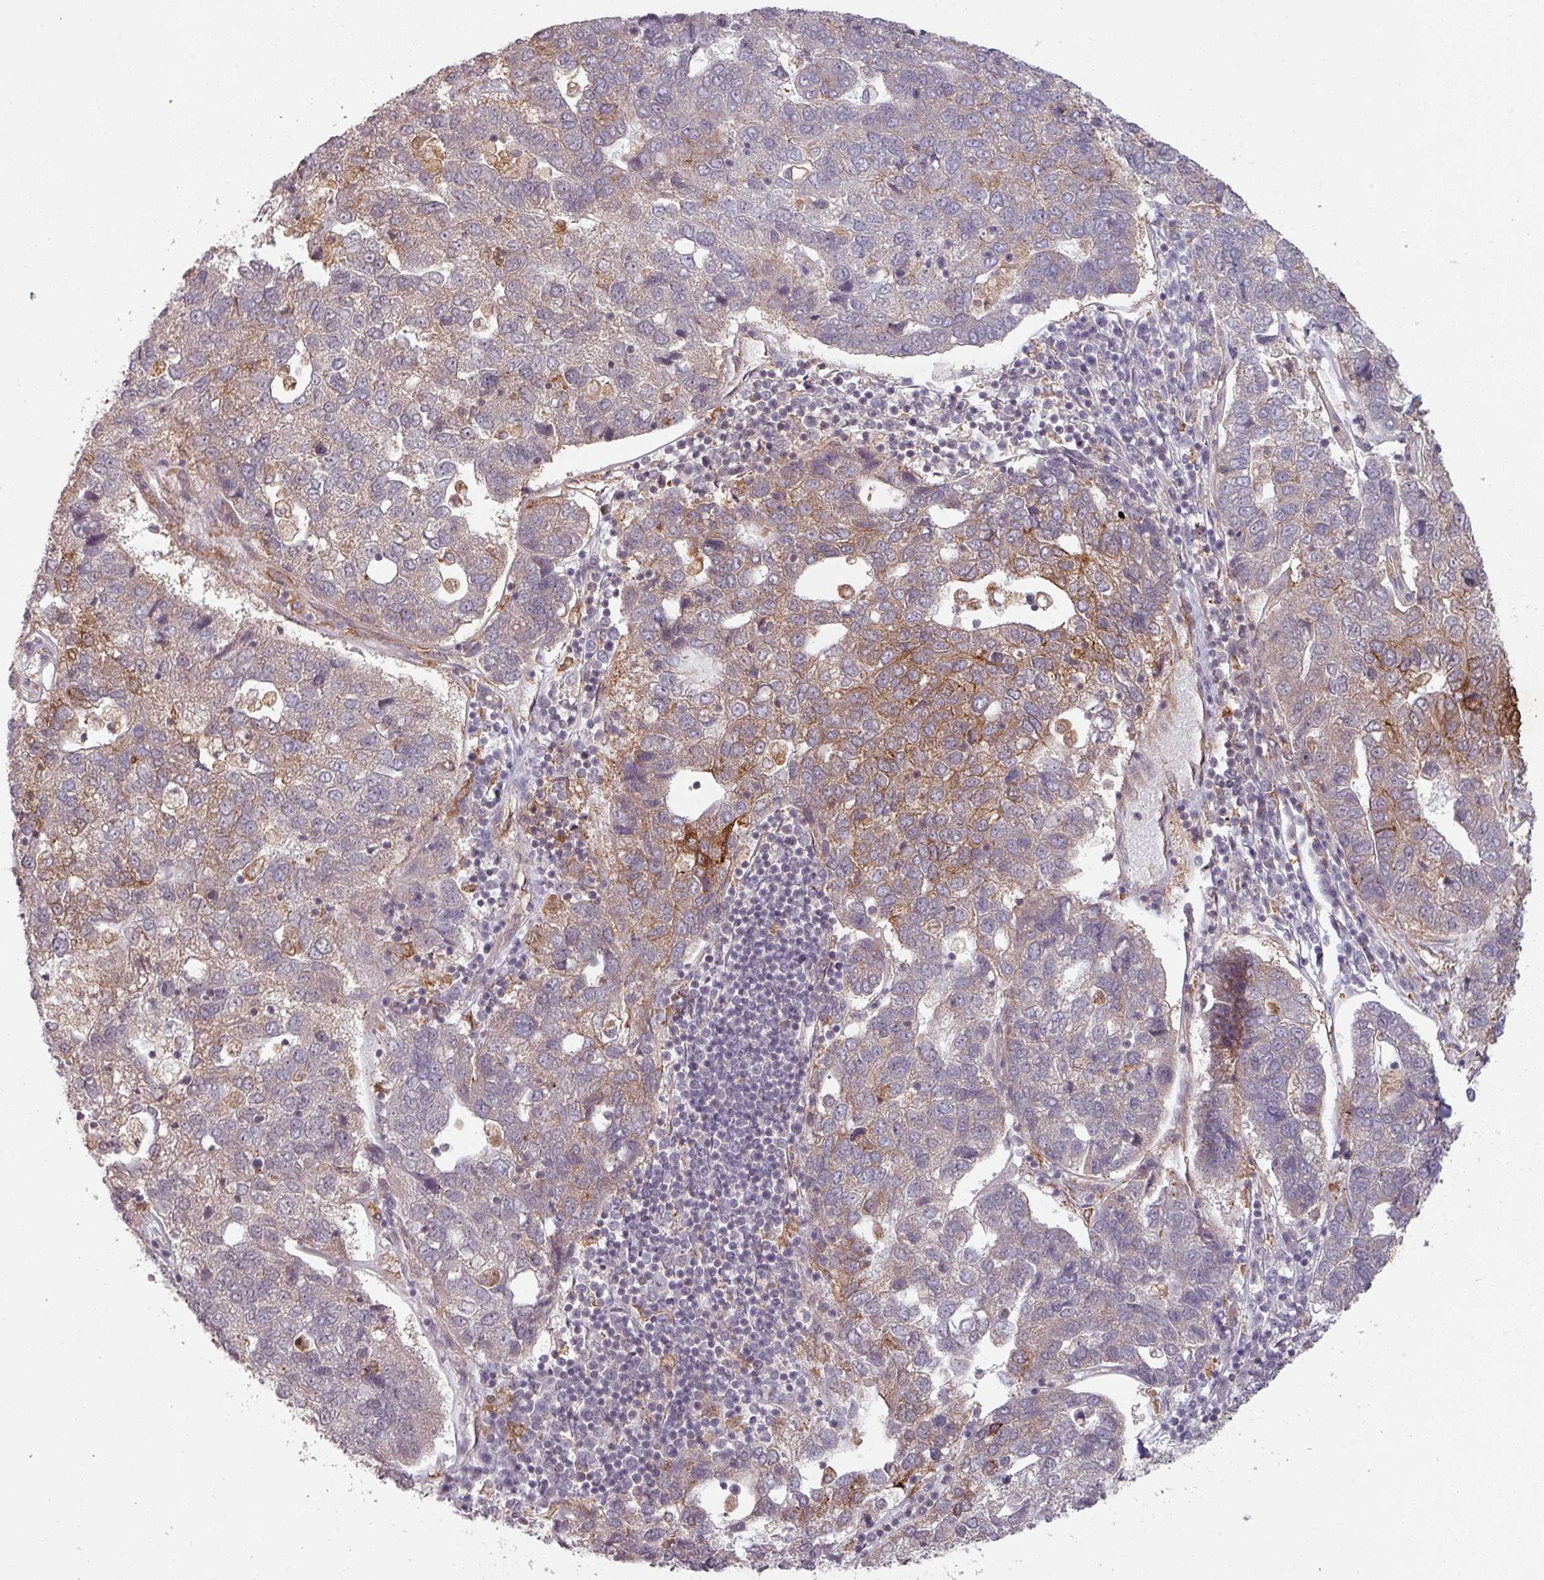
{"staining": {"intensity": "moderate", "quantity": "25%-75%", "location": "cytoplasmic/membranous"}, "tissue": "pancreatic cancer", "cell_type": "Tumor cells", "image_type": "cancer", "snomed": [{"axis": "morphology", "description": "Adenocarcinoma, NOS"}, {"axis": "topography", "description": "Pancreas"}], "caption": "Pancreatic adenocarcinoma was stained to show a protein in brown. There is medium levels of moderate cytoplasmic/membranous positivity in about 25%-75% of tumor cells.", "gene": "CYFIP2", "patient": {"sex": "female", "age": 61}}